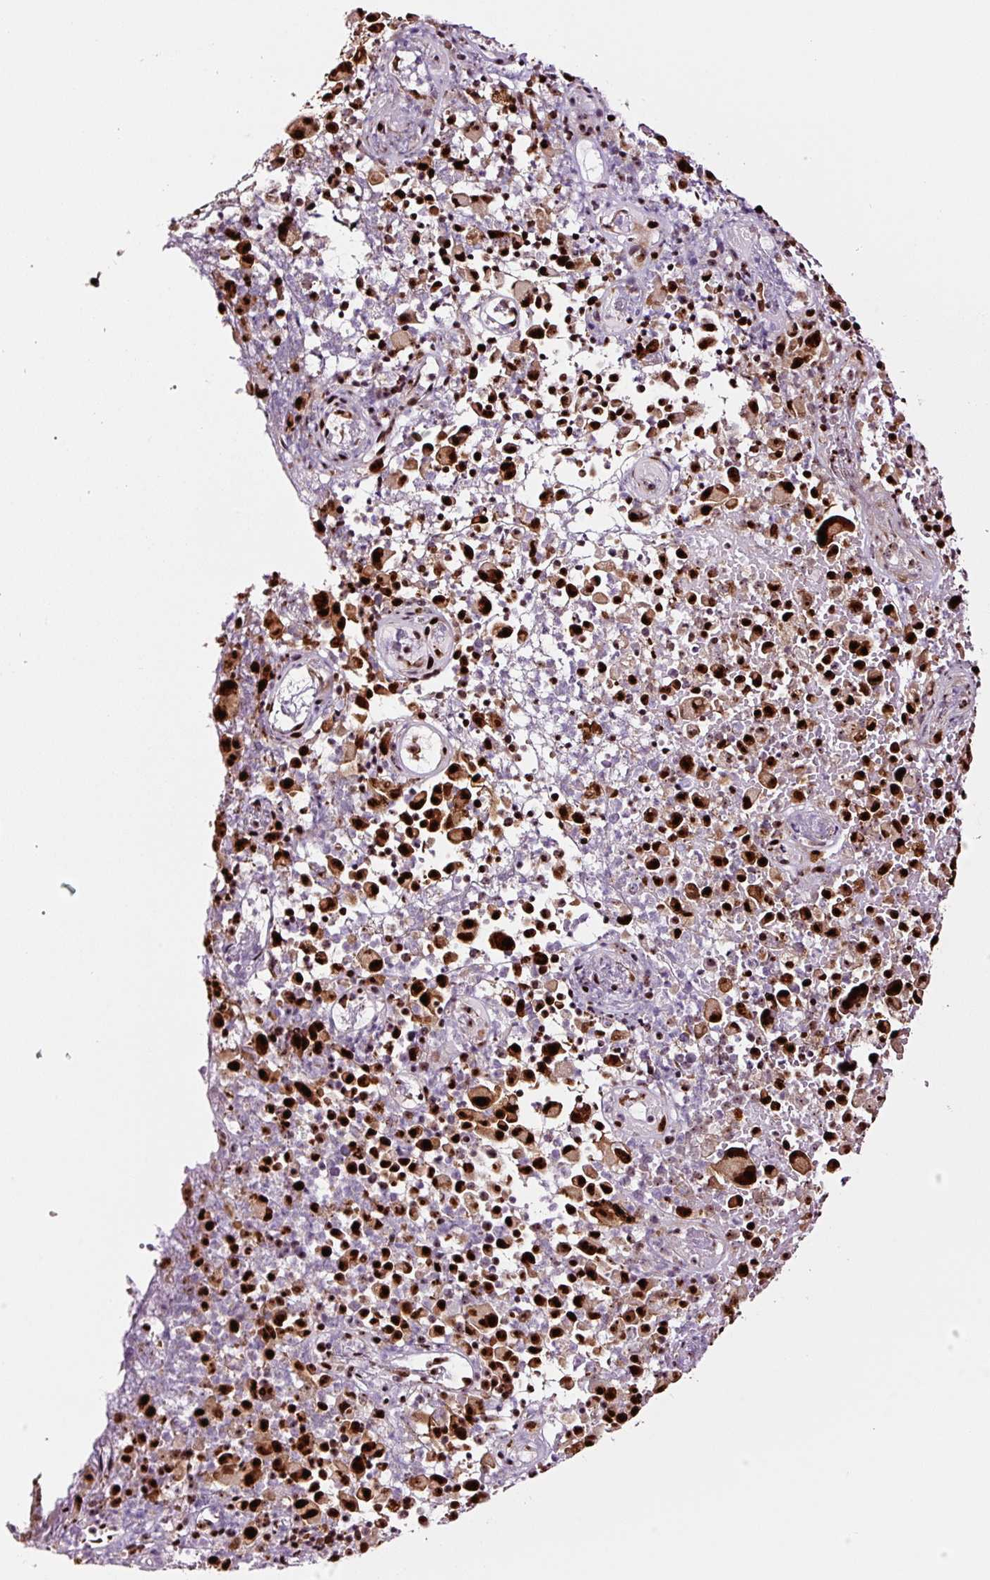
{"staining": {"intensity": "strong", "quantity": ">75%", "location": "nuclear"}, "tissue": "melanoma", "cell_type": "Tumor cells", "image_type": "cancer", "snomed": [{"axis": "morphology", "description": "Malignant melanoma, NOS"}, {"axis": "topography", "description": "Skin"}], "caption": "This is an image of immunohistochemistry (IHC) staining of melanoma, which shows strong expression in the nuclear of tumor cells.", "gene": "GNL3", "patient": {"sex": "female", "age": 82}}